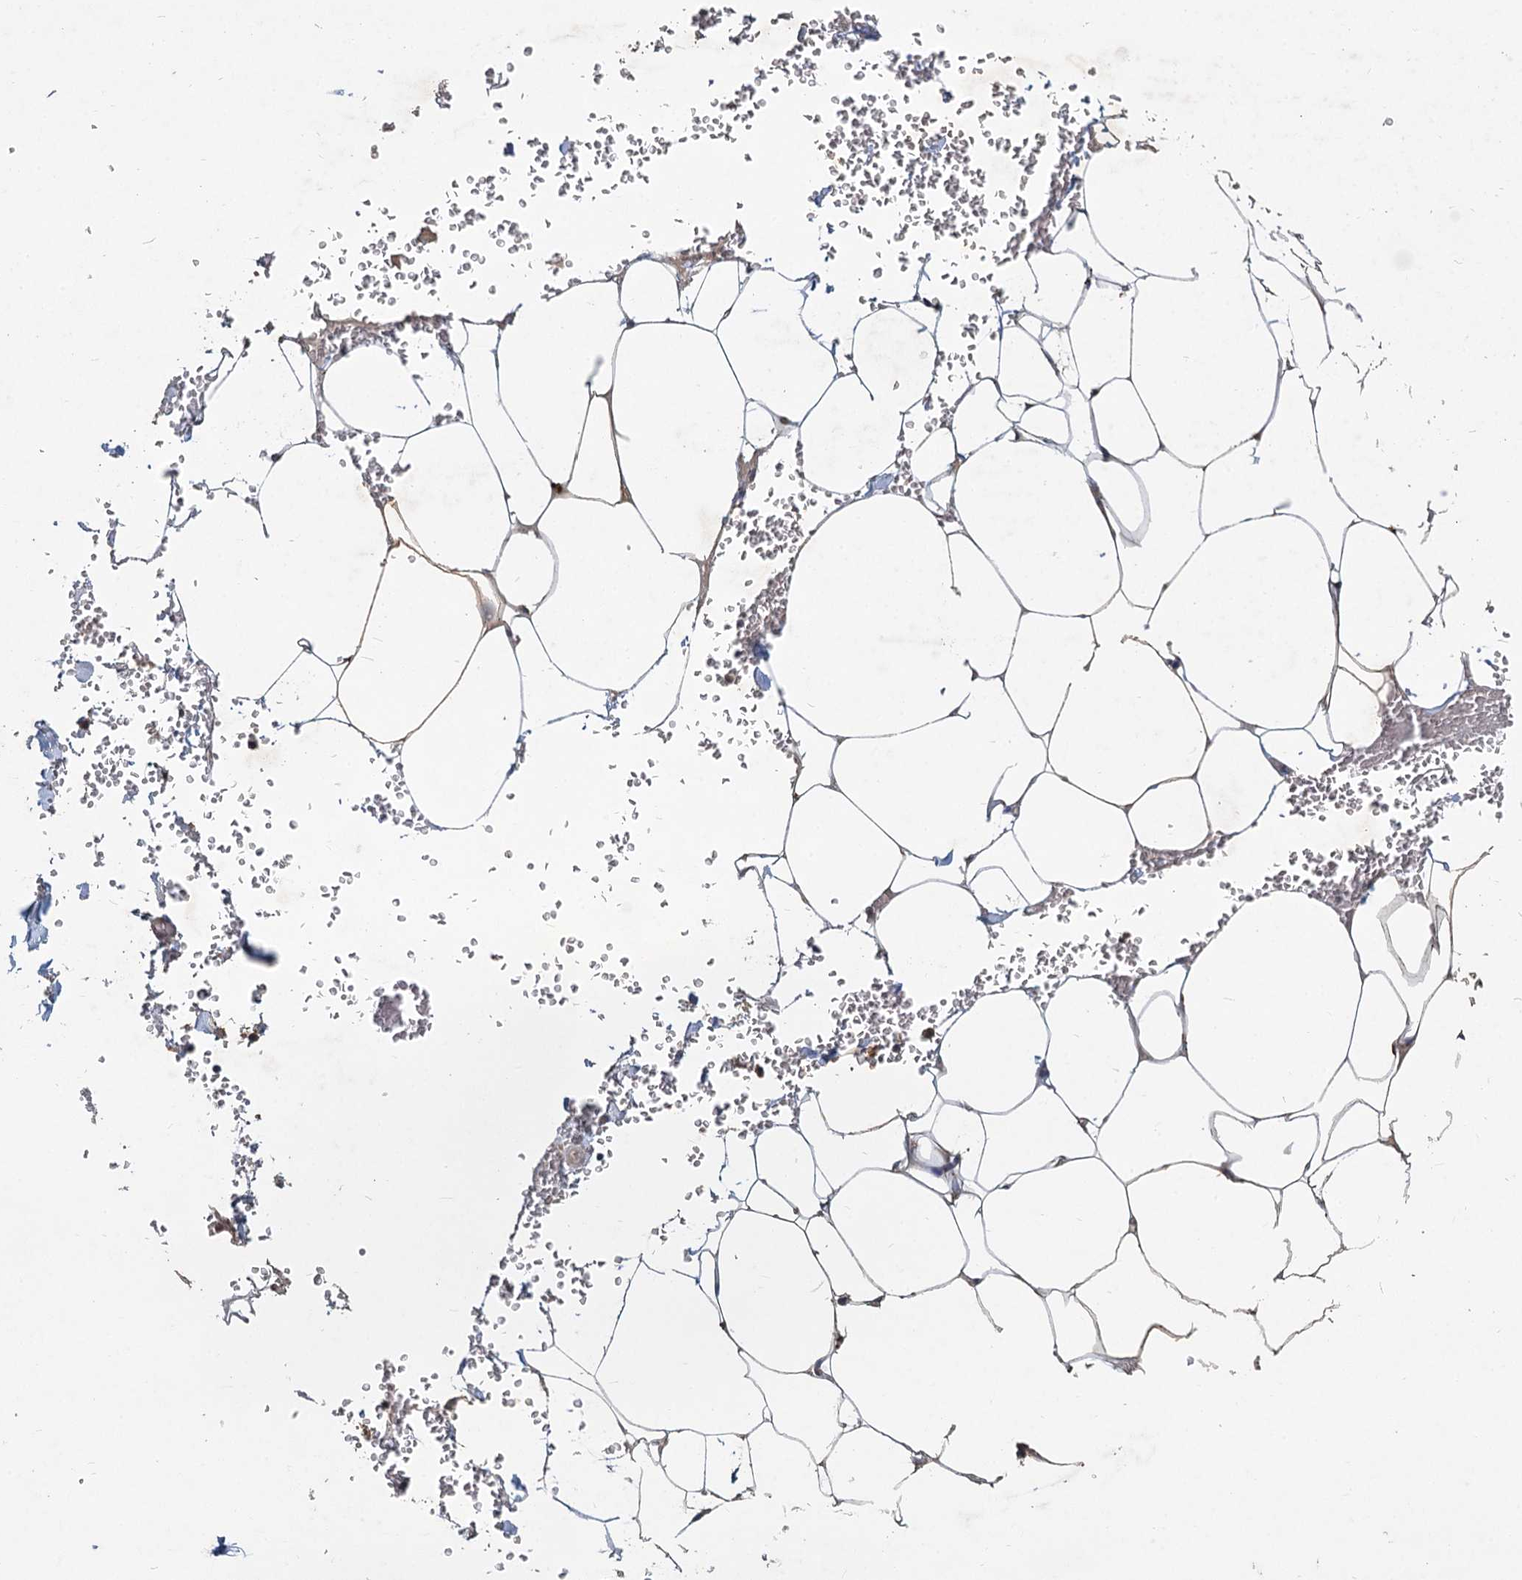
{"staining": {"intensity": "weak", "quantity": "<25%", "location": "cytoplasmic/membranous"}, "tissue": "adipose tissue", "cell_type": "Adipocytes", "image_type": "normal", "snomed": [{"axis": "morphology", "description": "Normal tissue, NOS"}, {"axis": "topography", "description": "Gallbladder"}, {"axis": "topography", "description": "Peripheral nerve tissue"}], "caption": "High power microscopy micrograph of an immunohistochemistry (IHC) histopathology image of unremarkable adipose tissue, revealing no significant expression in adipocytes. (Brightfield microscopy of DAB (3,3'-diaminobenzidine) immunohistochemistry (IHC) at high magnification).", "gene": "HES2", "patient": {"sex": "male", "age": 38}}